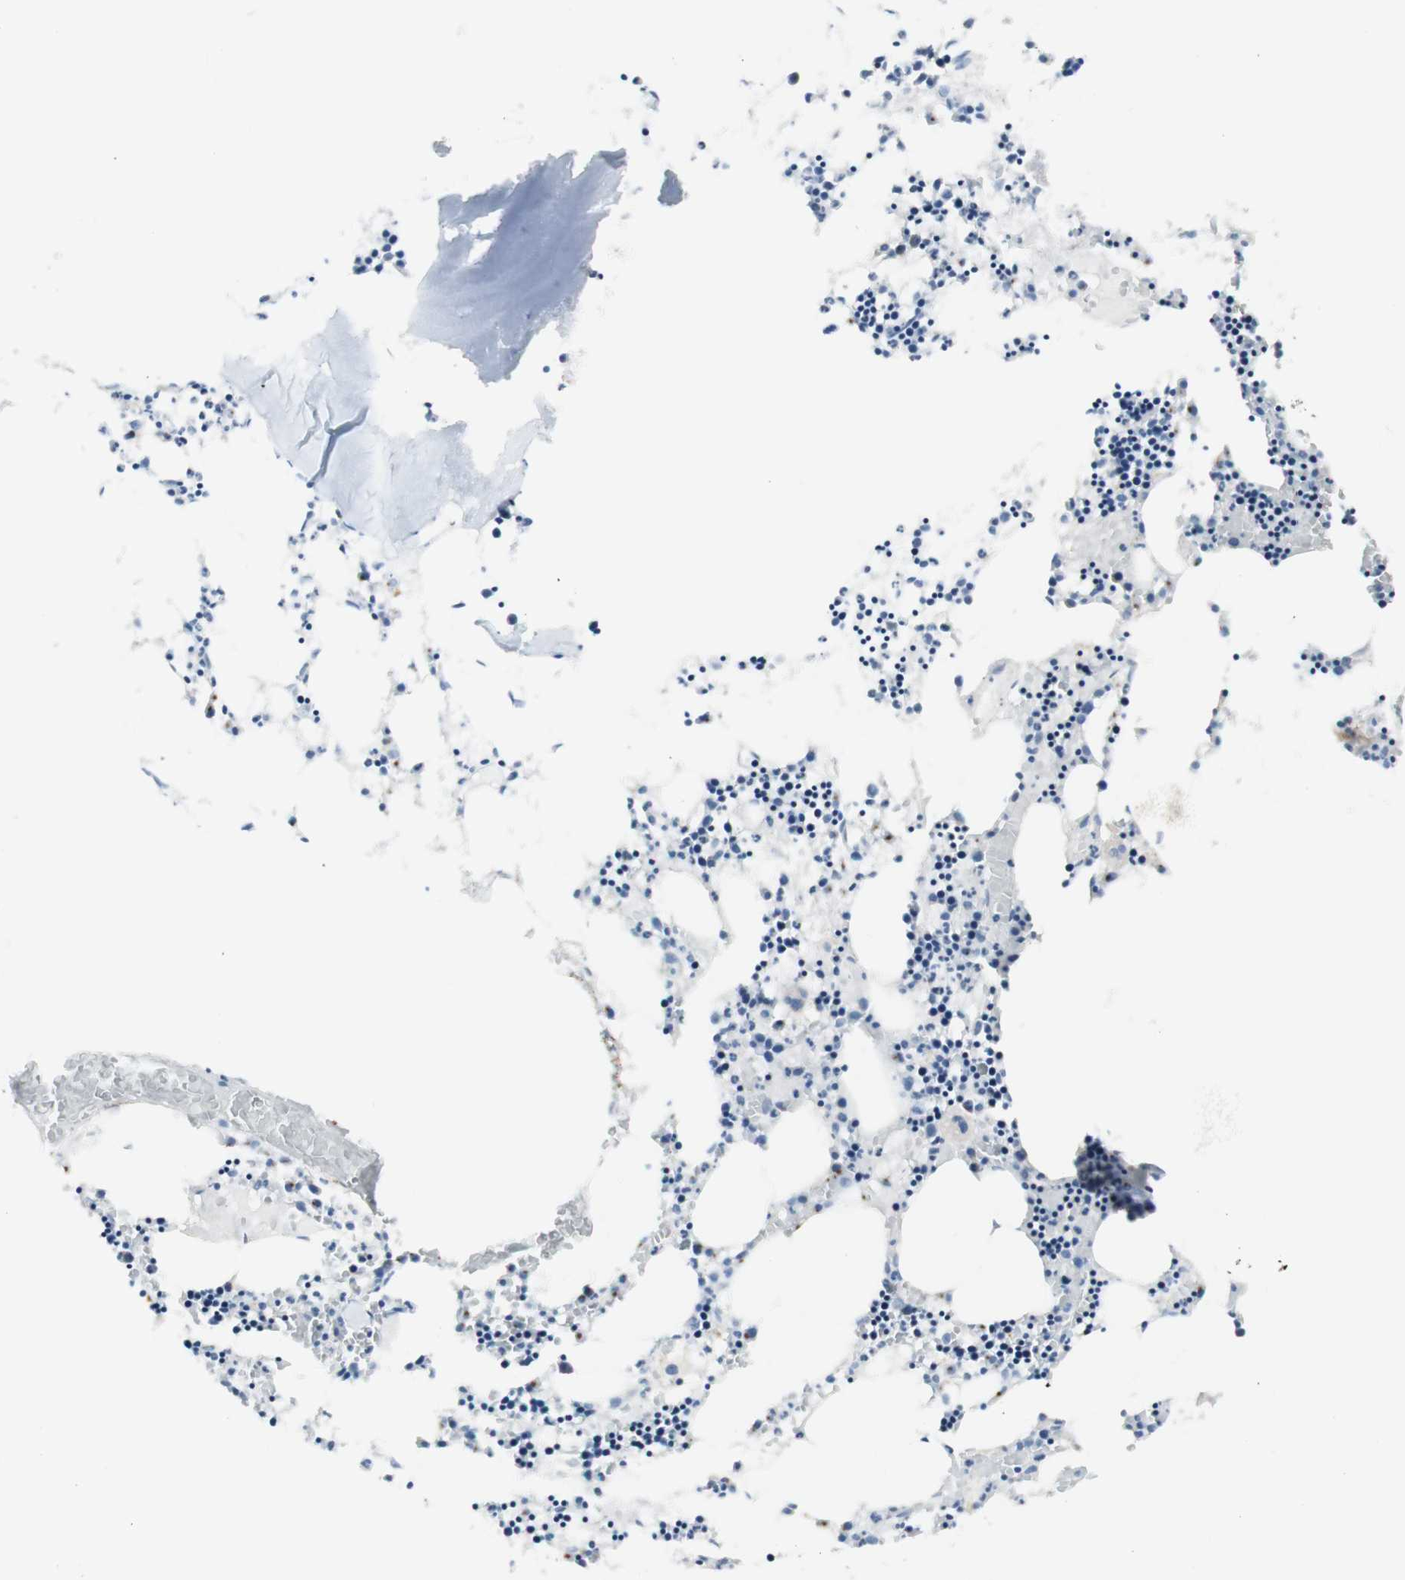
{"staining": {"intensity": "weak", "quantity": "<25%", "location": "cytoplasmic/membranous"}, "tissue": "bone marrow", "cell_type": "Hematopoietic cells", "image_type": "normal", "snomed": [{"axis": "morphology", "description": "Normal tissue, NOS"}, {"axis": "morphology", "description": "Inflammation, NOS"}, {"axis": "topography", "description": "Bone marrow"}], "caption": "This is an IHC micrograph of normal human bone marrow. There is no positivity in hematopoietic cells.", "gene": "CD207", "patient": {"sex": "male", "age": 14}}